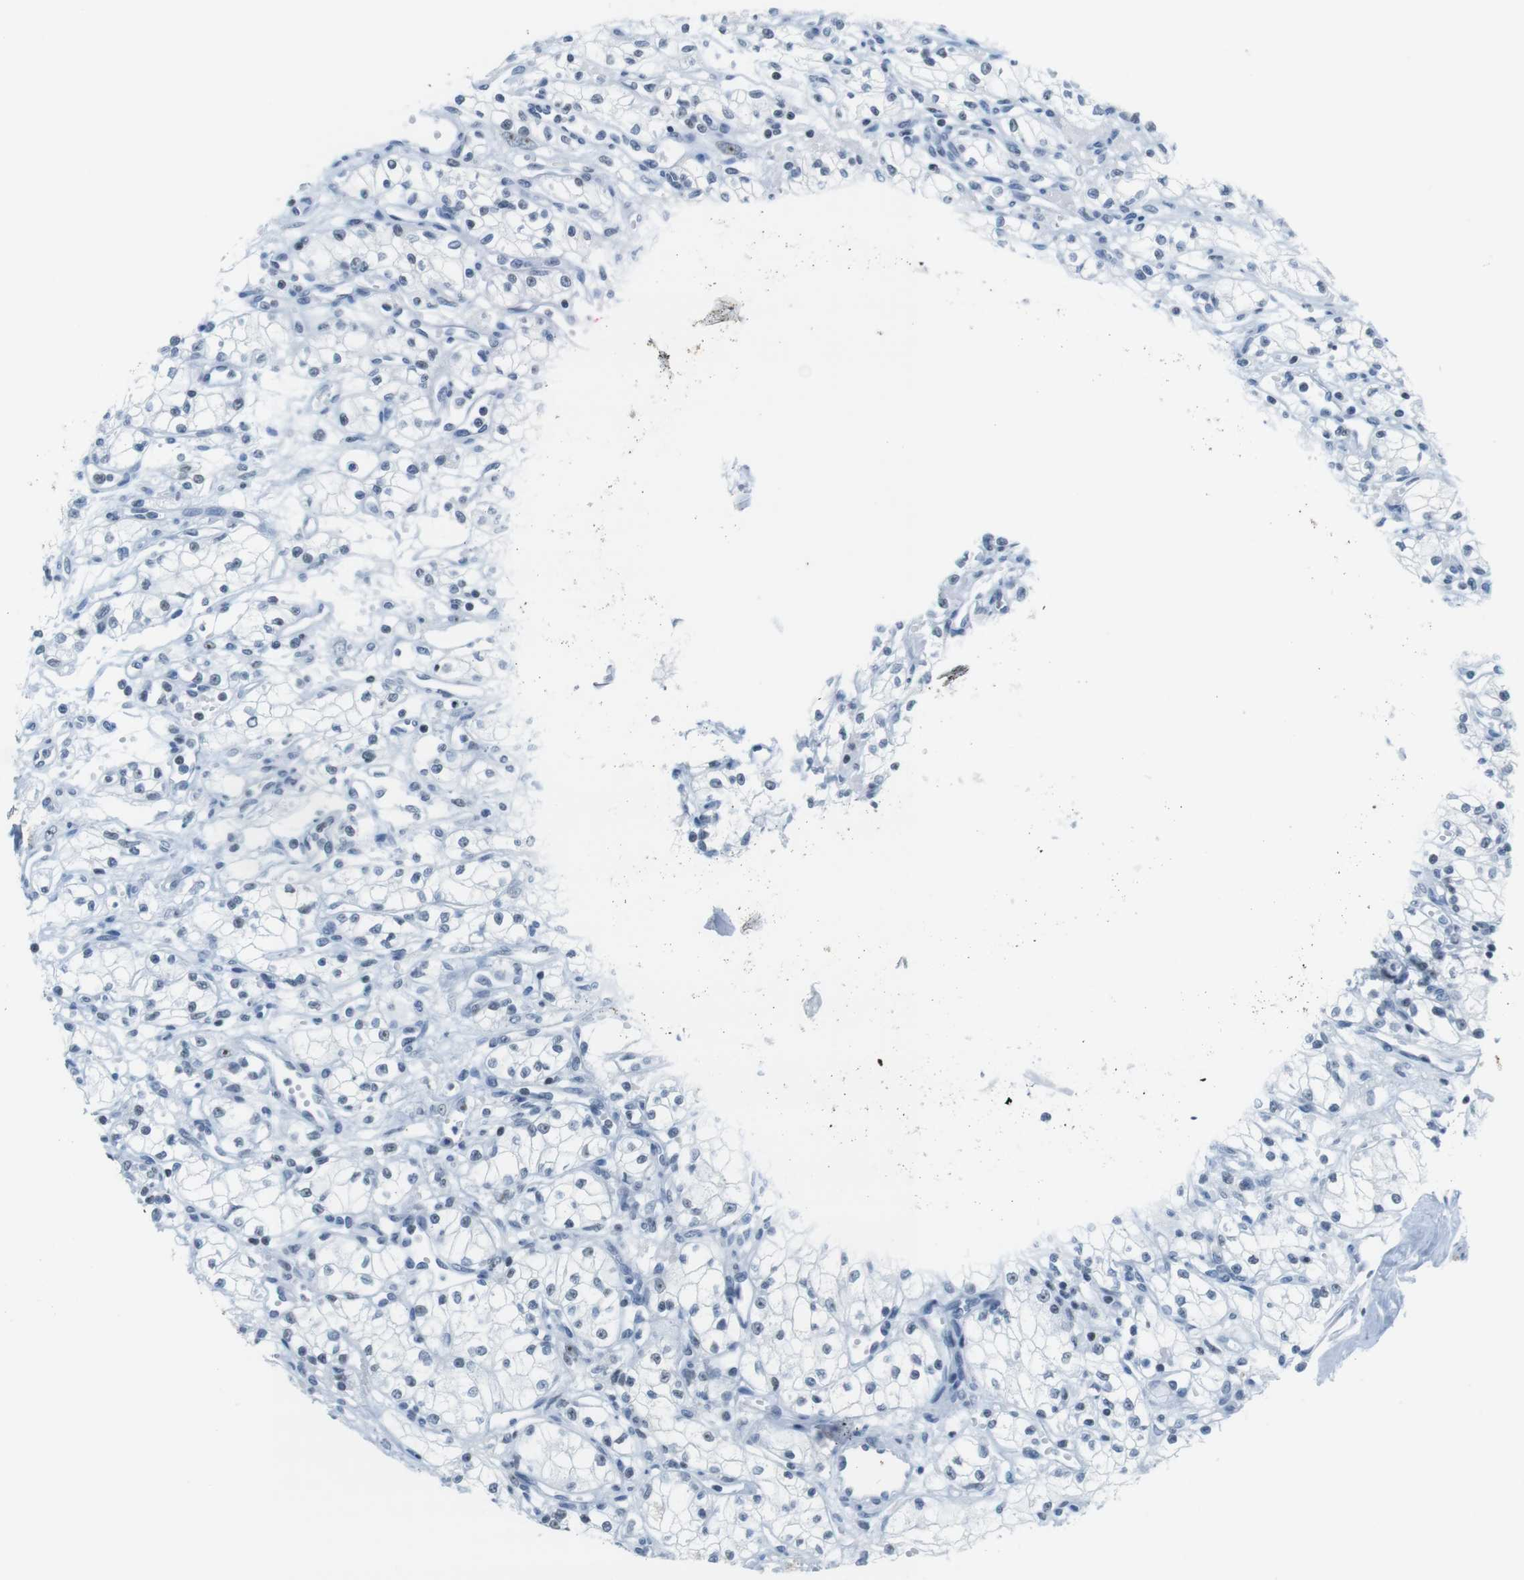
{"staining": {"intensity": "weak", "quantity": "<25%", "location": "nuclear"}, "tissue": "renal cancer", "cell_type": "Tumor cells", "image_type": "cancer", "snomed": [{"axis": "morphology", "description": "Normal tissue, NOS"}, {"axis": "morphology", "description": "Adenocarcinoma, NOS"}, {"axis": "topography", "description": "Kidney"}], "caption": "Histopathology image shows no protein staining in tumor cells of renal adenocarcinoma tissue. (Brightfield microscopy of DAB (3,3'-diaminobenzidine) immunohistochemistry (IHC) at high magnification).", "gene": "NIFK", "patient": {"sex": "male", "age": 59}}